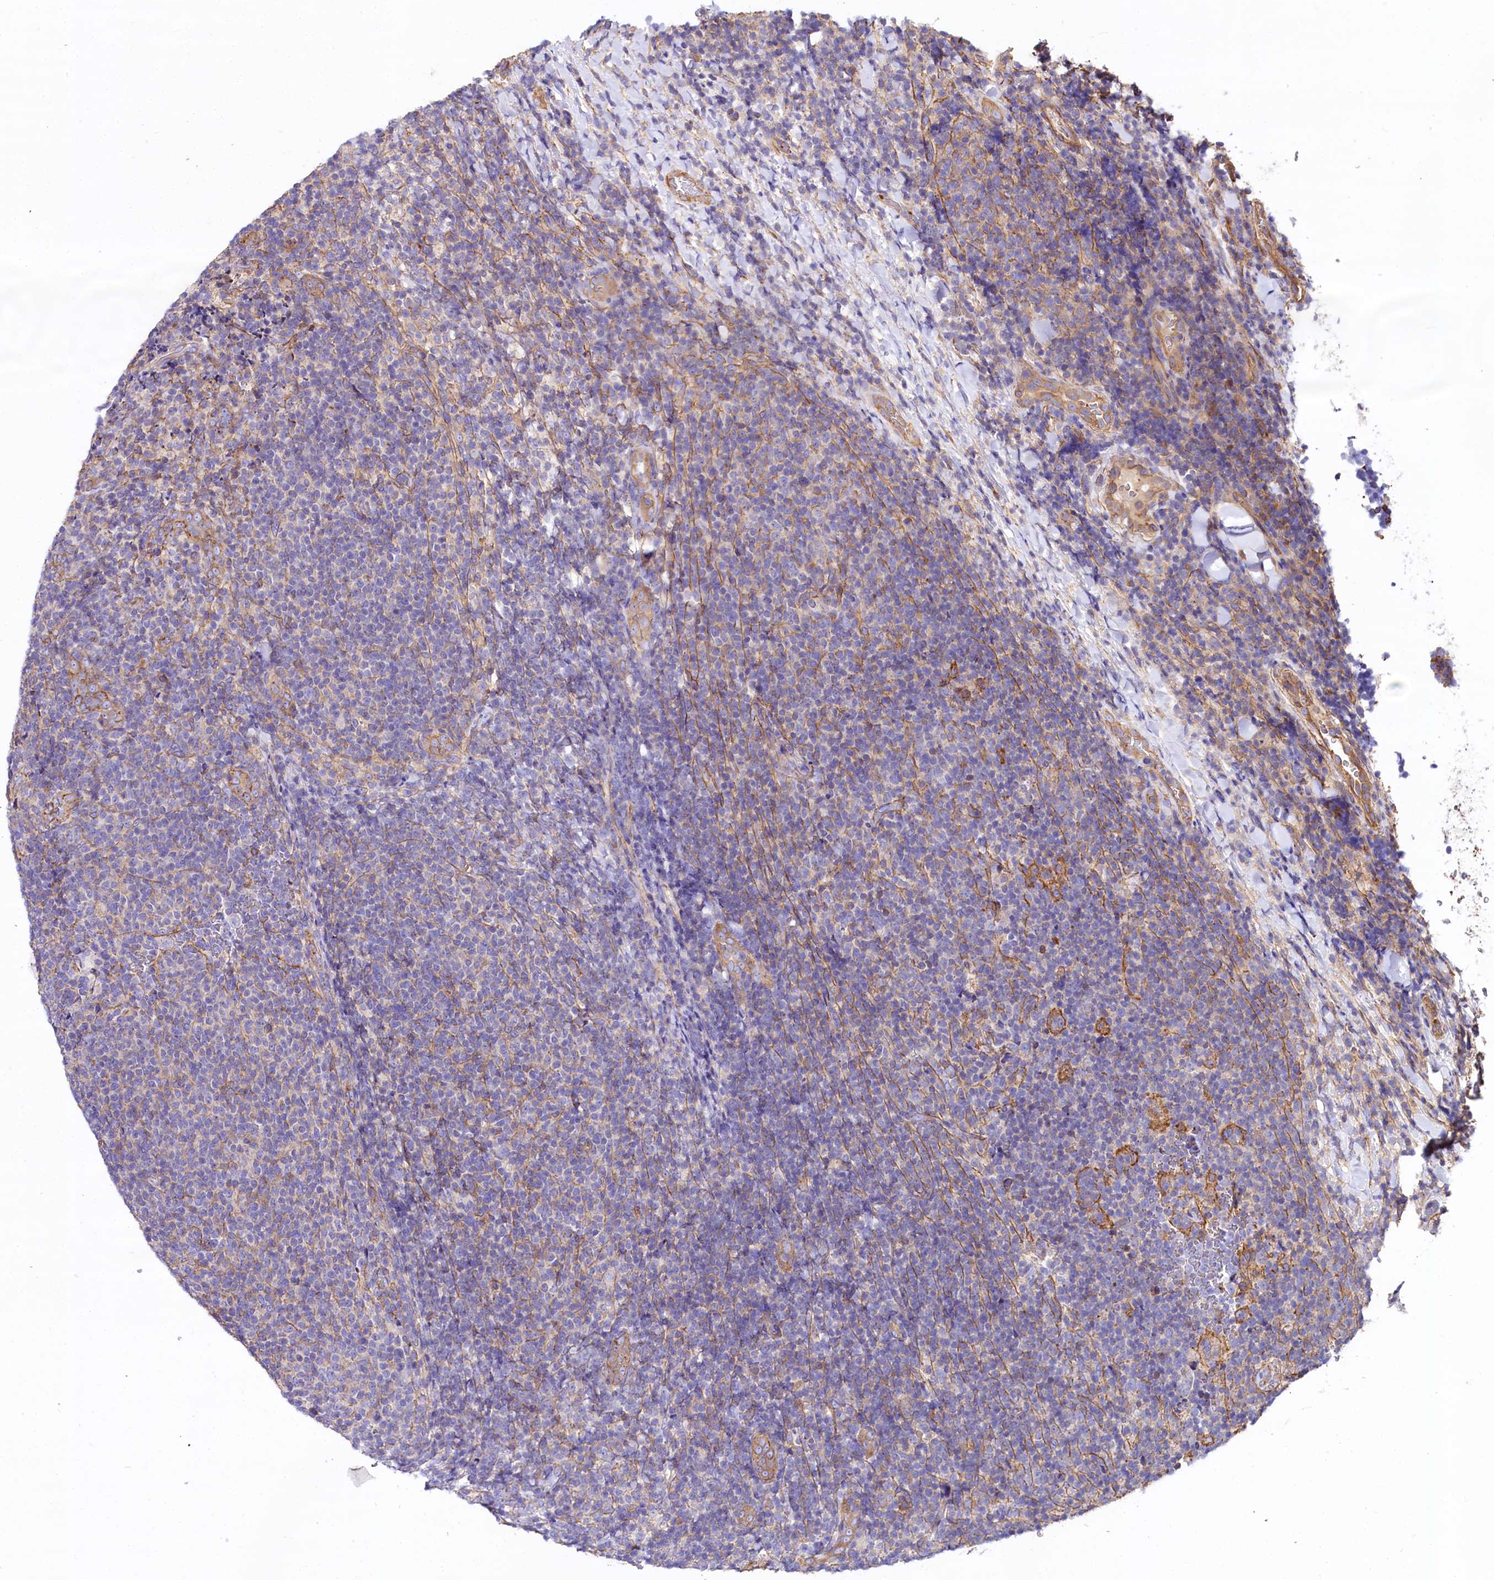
{"staining": {"intensity": "negative", "quantity": "none", "location": "none"}, "tissue": "lymphoma", "cell_type": "Tumor cells", "image_type": "cancer", "snomed": [{"axis": "morphology", "description": "Malignant lymphoma, non-Hodgkin's type, Low grade"}, {"axis": "topography", "description": "Lymph node"}], "caption": "Micrograph shows no significant protein positivity in tumor cells of lymphoma. The staining is performed using DAB (3,3'-diaminobenzidine) brown chromogen with nuclei counter-stained in using hematoxylin.", "gene": "FCHSD2", "patient": {"sex": "male", "age": 66}}